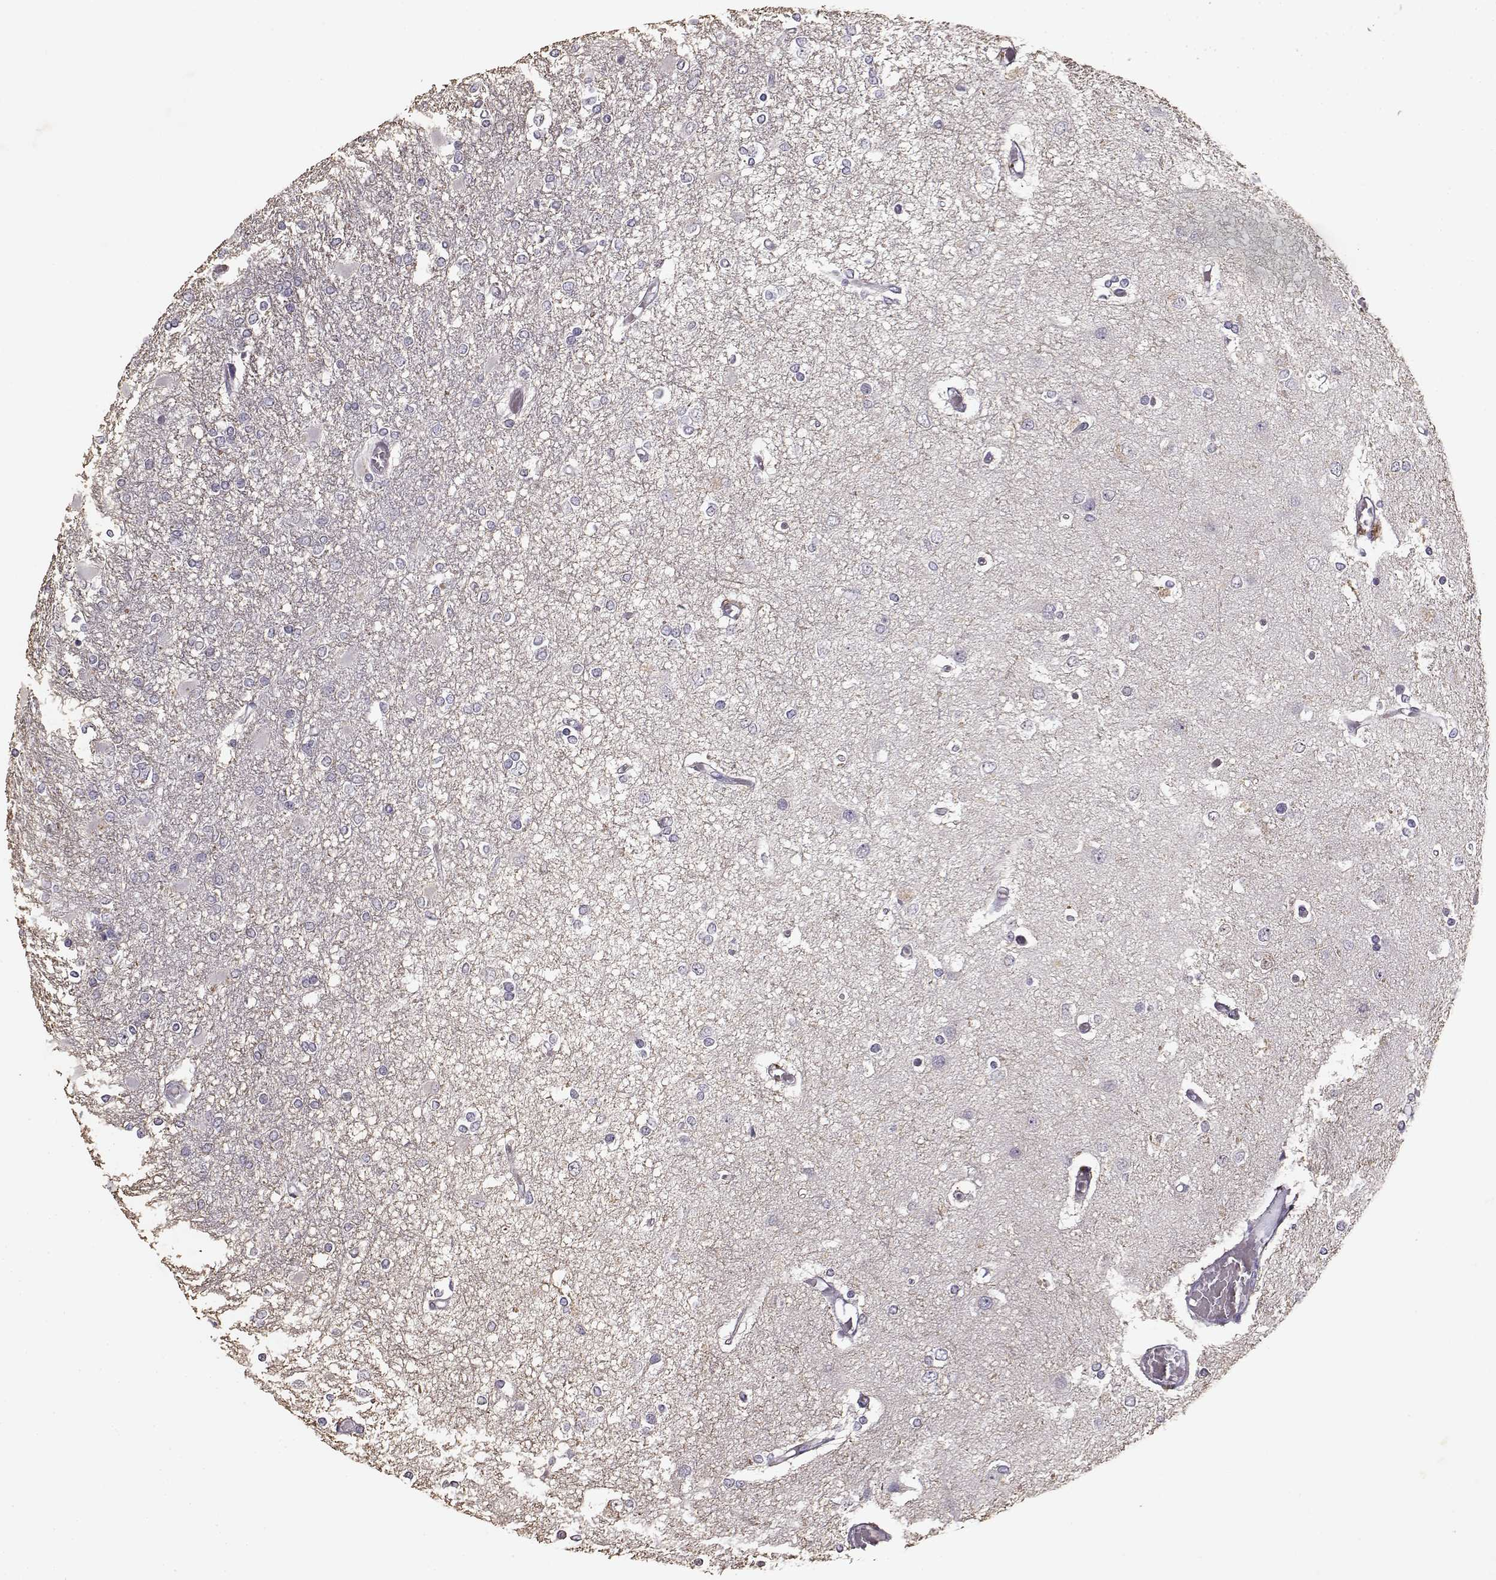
{"staining": {"intensity": "negative", "quantity": "none", "location": "none"}, "tissue": "glioma", "cell_type": "Tumor cells", "image_type": "cancer", "snomed": [{"axis": "morphology", "description": "Glioma, malignant, High grade"}, {"axis": "topography", "description": "Cerebral cortex"}], "caption": "This is an immunohistochemistry image of malignant glioma (high-grade). There is no expression in tumor cells.", "gene": "UROC1", "patient": {"sex": "male", "age": 79}}